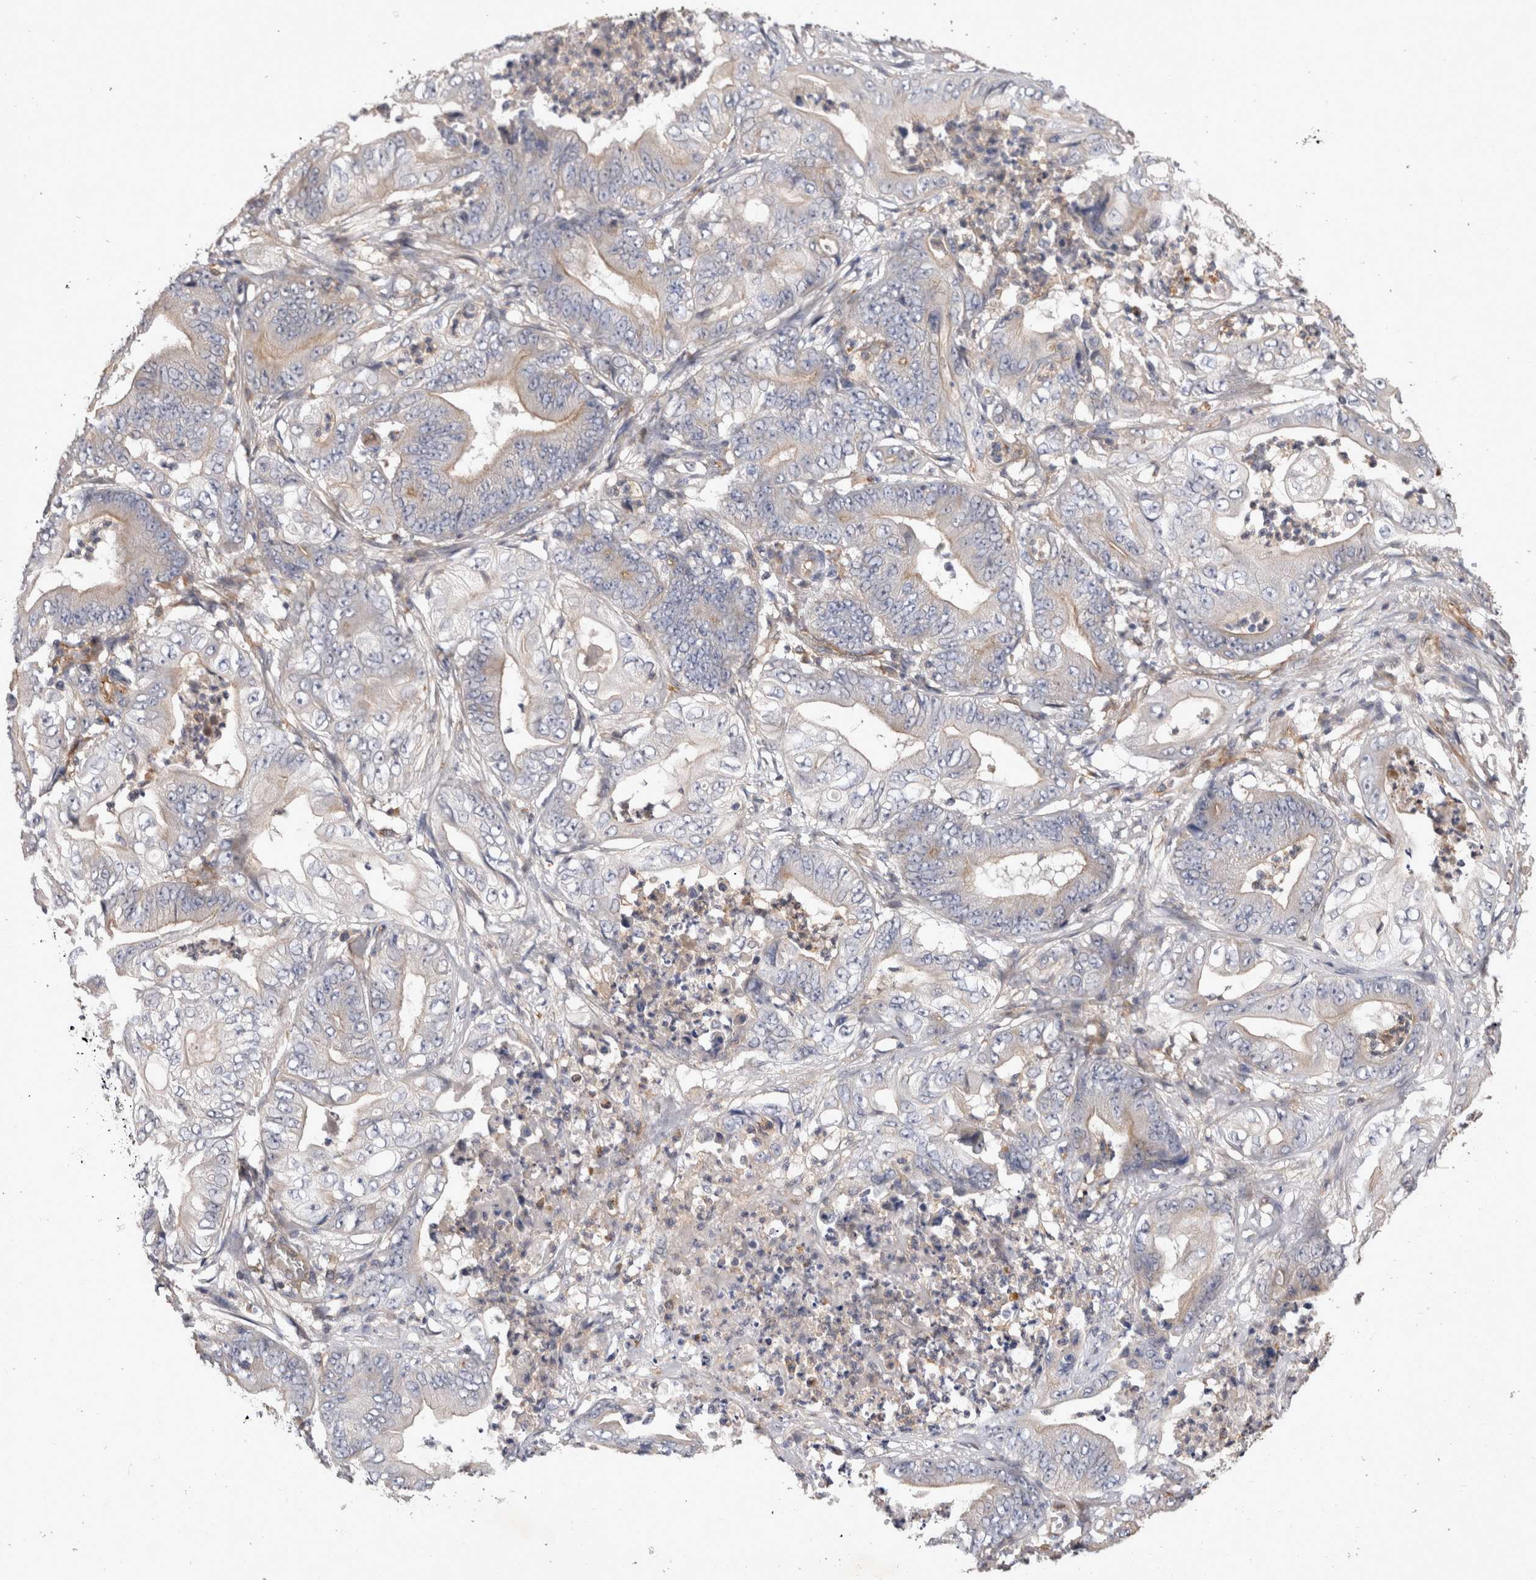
{"staining": {"intensity": "weak", "quantity": "<25%", "location": "cytoplasmic/membranous"}, "tissue": "stomach cancer", "cell_type": "Tumor cells", "image_type": "cancer", "snomed": [{"axis": "morphology", "description": "Adenocarcinoma, NOS"}, {"axis": "topography", "description": "Stomach"}], "caption": "Tumor cells show no significant protein staining in stomach cancer.", "gene": "BNIP2", "patient": {"sex": "female", "age": 73}}